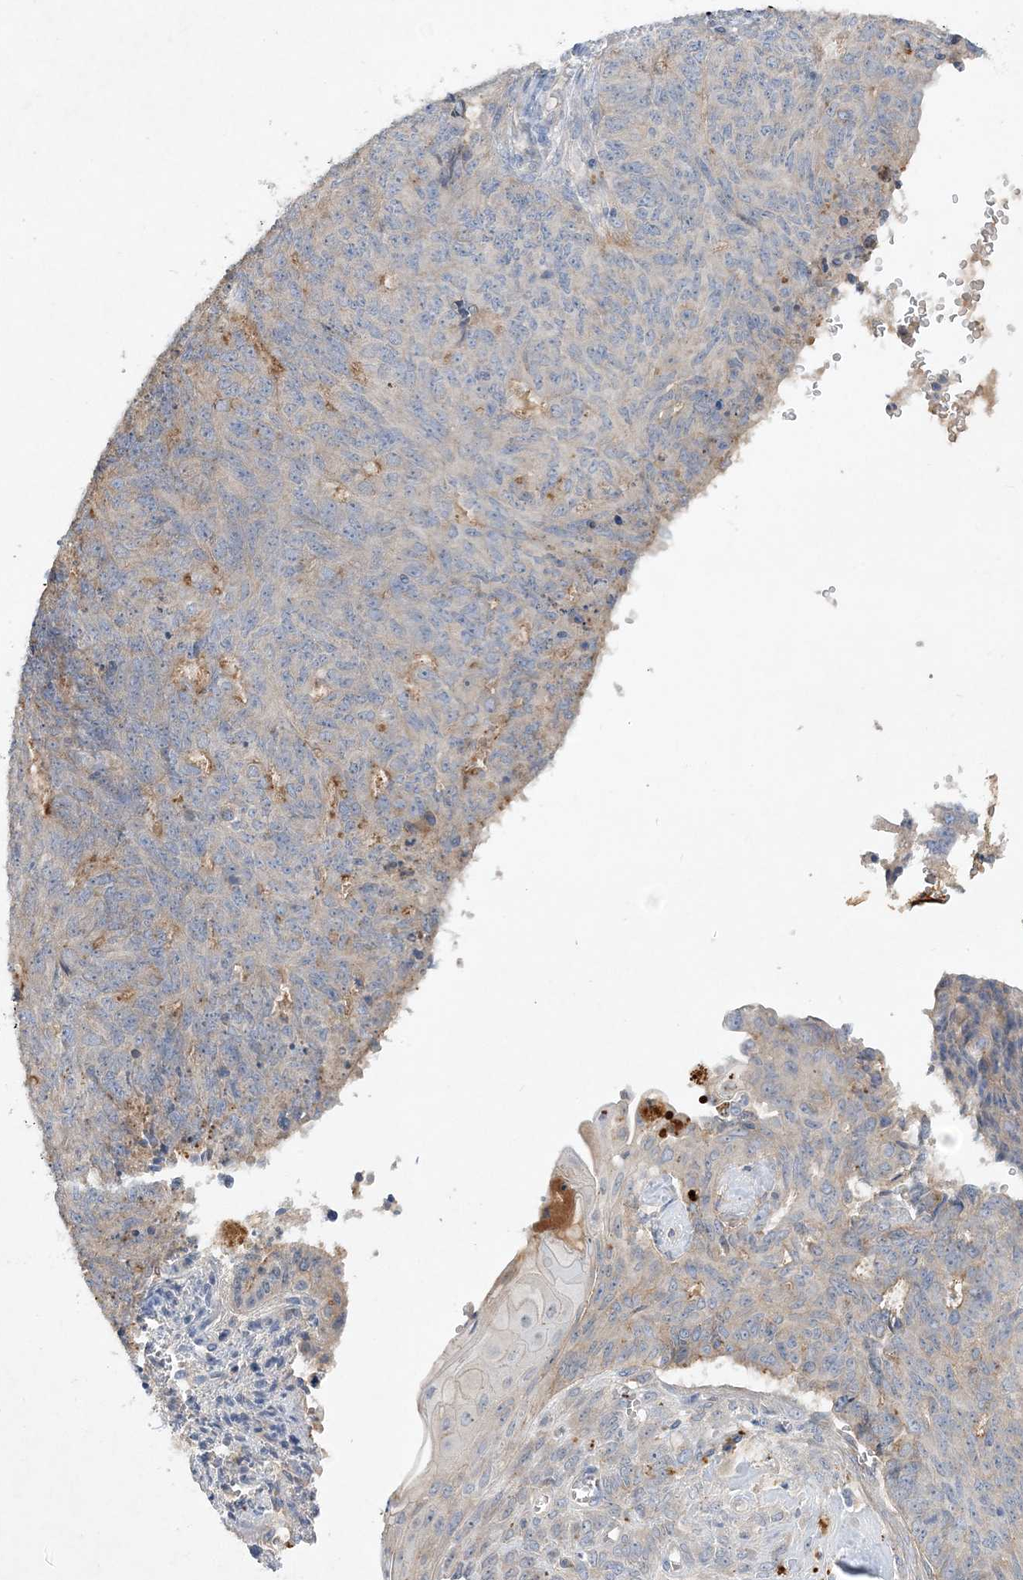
{"staining": {"intensity": "weak", "quantity": "<25%", "location": "cytoplasmic/membranous"}, "tissue": "endometrial cancer", "cell_type": "Tumor cells", "image_type": "cancer", "snomed": [{"axis": "morphology", "description": "Adenocarcinoma, NOS"}, {"axis": "topography", "description": "Endometrium"}], "caption": "This is an immunohistochemistry photomicrograph of endometrial adenocarcinoma. There is no positivity in tumor cells.", "gene": "ADCK2", "patient": {"sex": "female", "age": 32}}